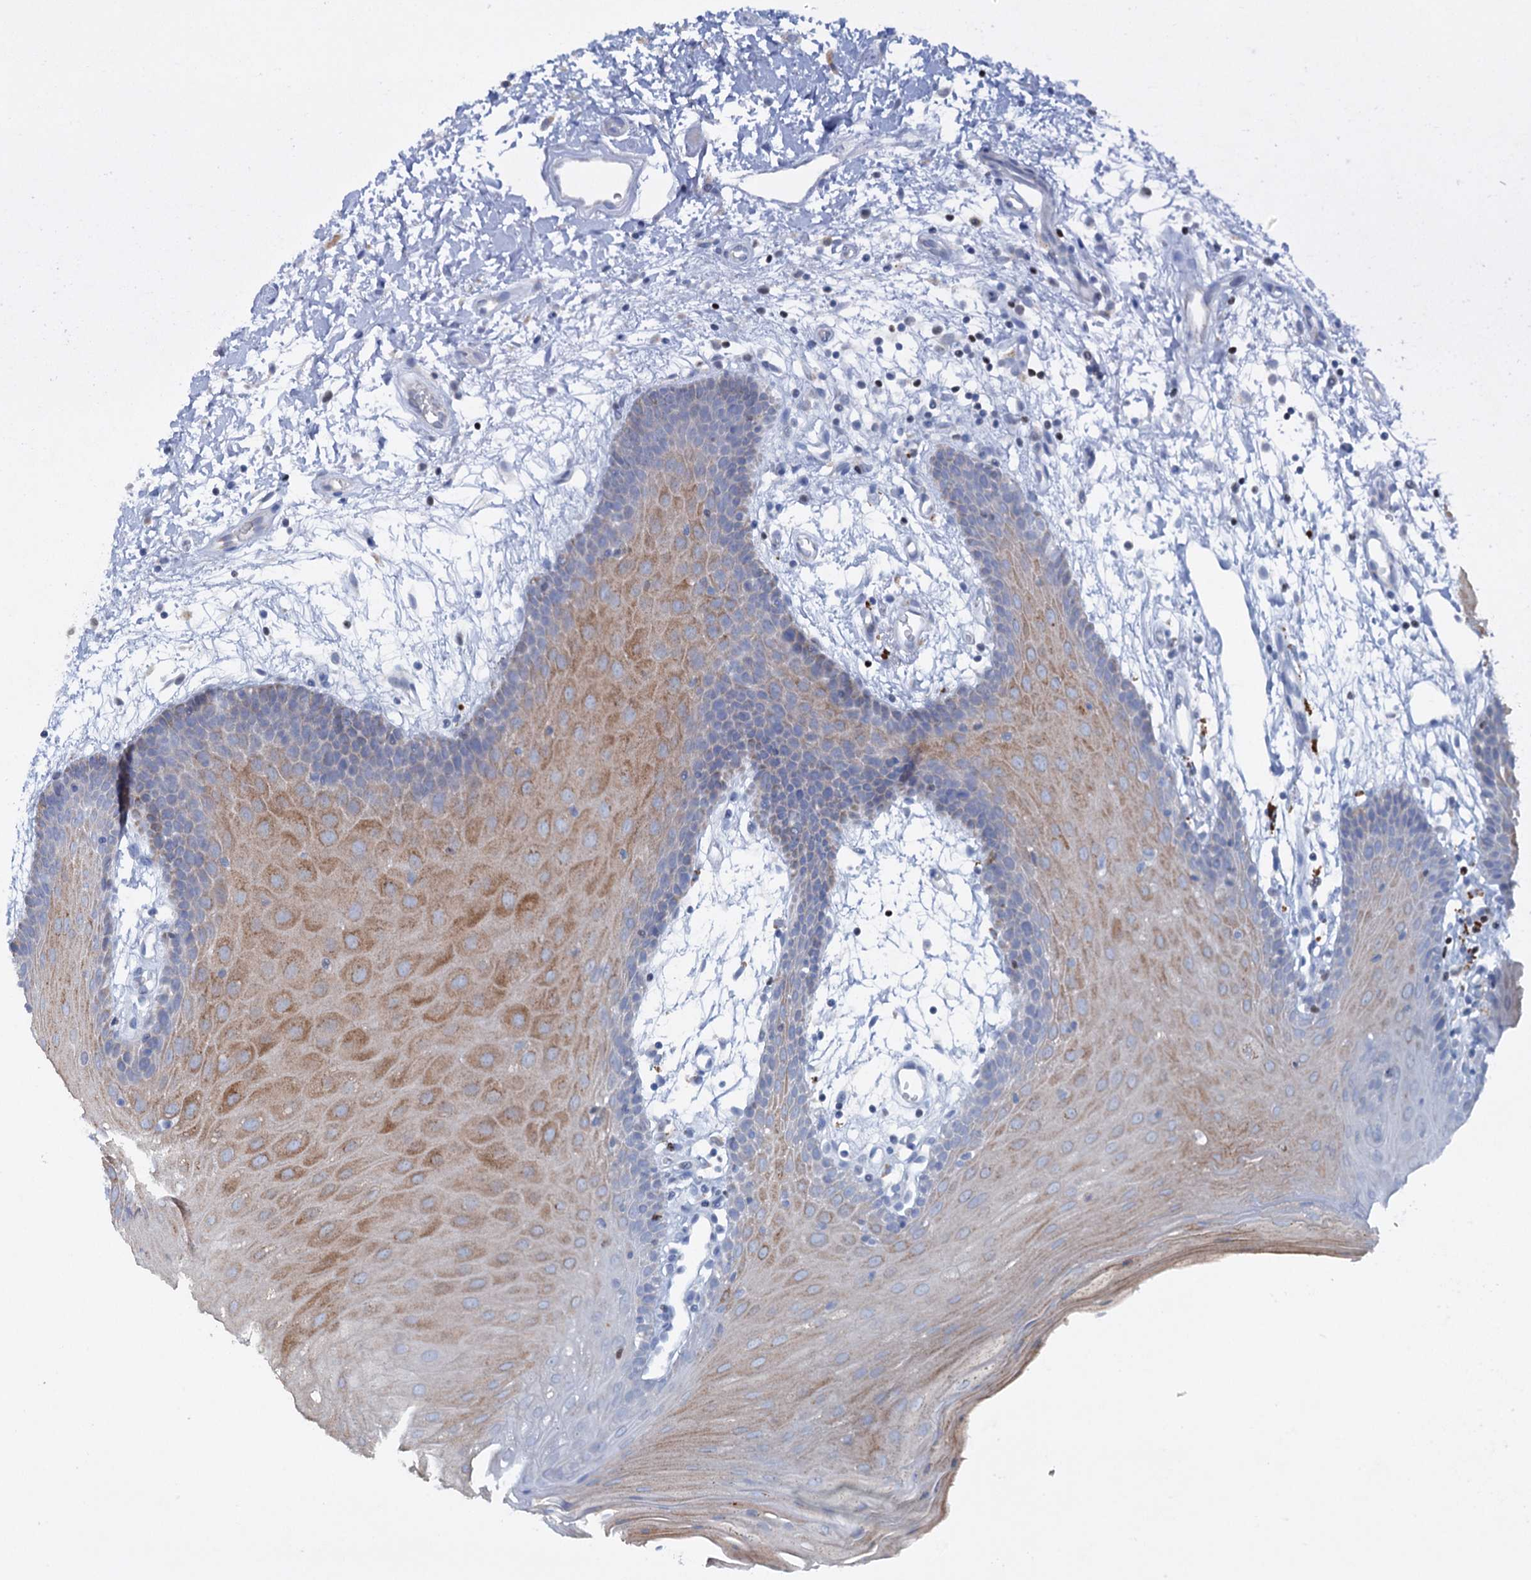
{"staining": {"intensity": "moderate", "quantity": "<25%", "location": "cytoplasmic/membranous"}, "tissue": "oral mucosa", "cell_type": "Squamous epithelial cells", "image_type": "normal", "snomed": [{"axis": "morphology", "description": "Normal tissue, NOS"}, {"axis": "topography", "description": "Skeletal muscle"}, {"axis": "topography", "description": "Oral tissue"}, {"axis": "topography", "description": "Salivary gland"}, {"axis": "topography", "description": "Peripheral nerve tissue"}], "caption": "IHC (DAB (3,3'-diaminobenzidine)) staining of unremarkable oral mucosa reveals moderate cytoplasmic/membranous protein staining in about <25% of squamous epithelial cells. Using DAB (brown) and hematoxylin (blue) stains, captured at high magnification using brightfield microscopy.", "gene": "ELP4", "patient": {"sex": "male", "age": 54}}